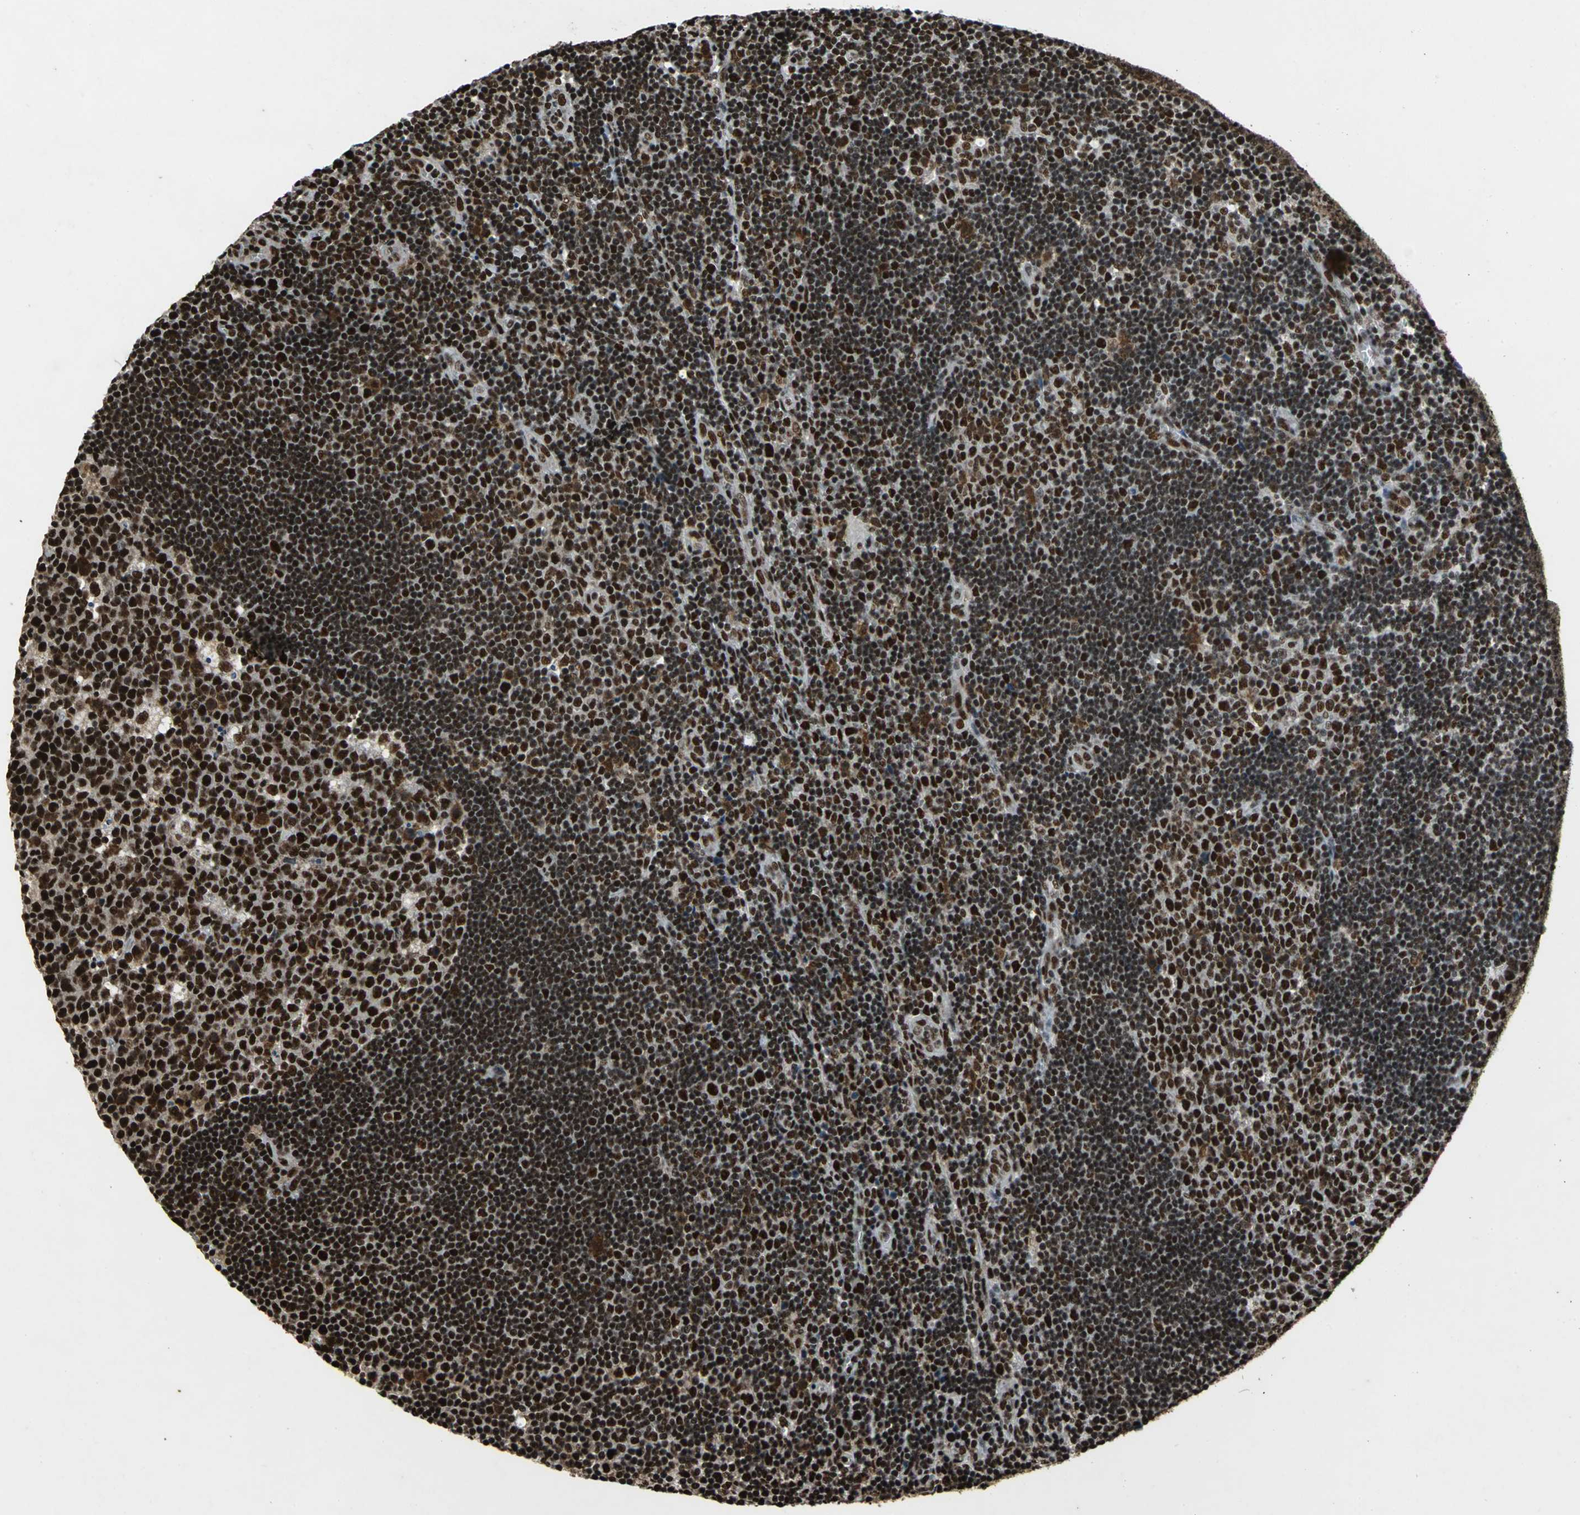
{"staining": {"intensity": "strong", "quantity": ">75%", "location": "nuclear"}, "tissue": "lymph node", "cell_type": "Germinal center cells", "image_type": "normal", "snomed": [{"axis": "morphology", "description": "Normal tissue, NOS"}, {"axis": "topography", "description": "Lymph node"}, {"axis": "topography", "description": "Salivary gland"}], "caption": "Strong nuclear protein expression is appreciated in approximately >75% of germinal center cells in lymph node.", "gene": "MTA2", "patient": {"sex": "male", "age": 8}}